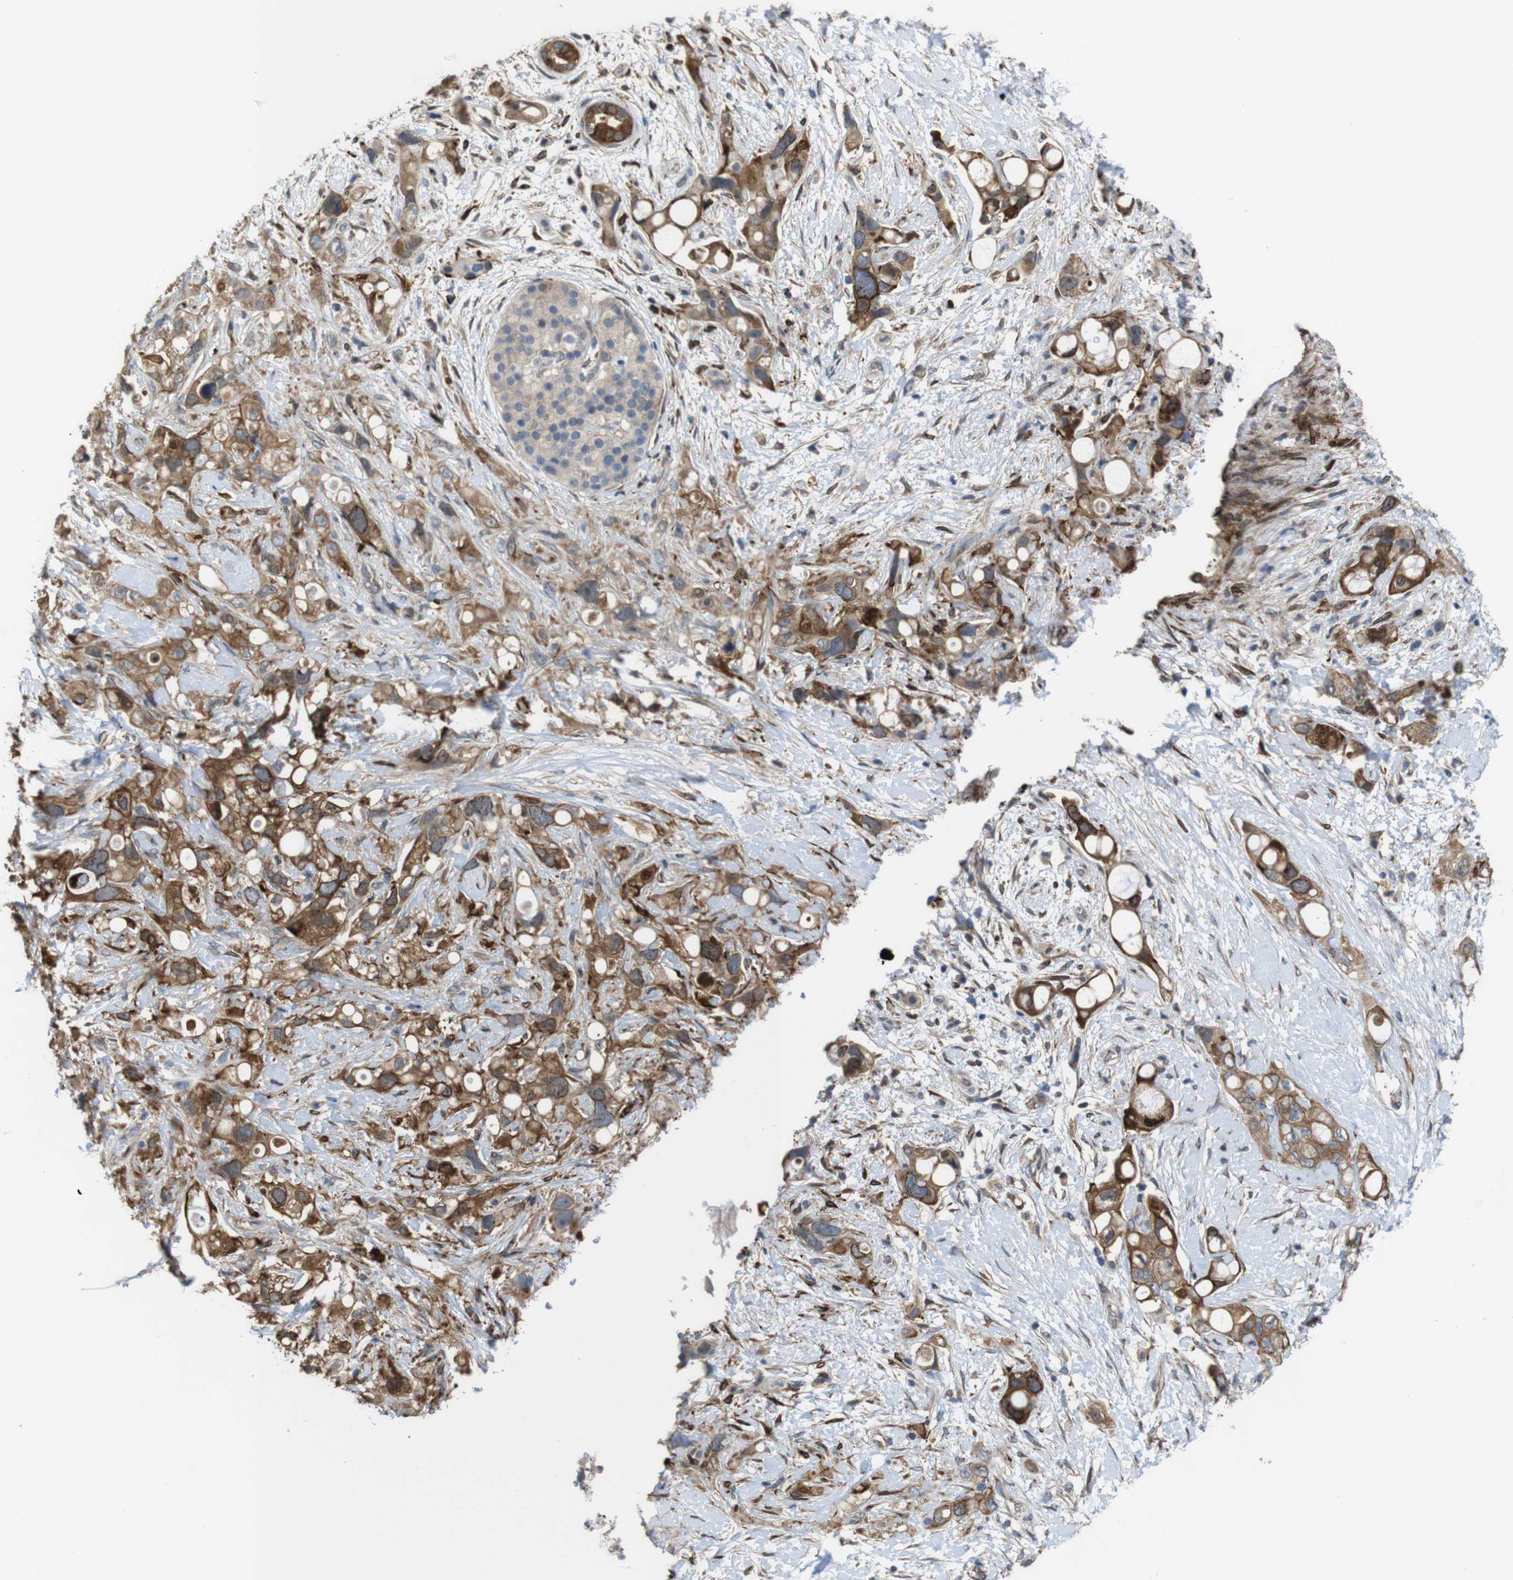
{"staining": {"intensity": "moderate", "quantity": ">75%", "location": "cytoplasmic/membranous"}, "tissue": "pancreatic cancer", "cell_type": "Tumor cells", "image_type": "cancer", "snomed": [{"axis": "morphology", "description": "Adenocarcinoma, NOS"}, {"axis": "topography", "description": "Pancreas"}], "caption": "This histopathology image exhibits IHC staining of human pancreatic adenocarcinoma, with medium moderate cytoplasmic/membranous staining in about >75% of tumor cells.", "gene": "PCOLCE2", "patient": {"sex": "female", "age": 56}}